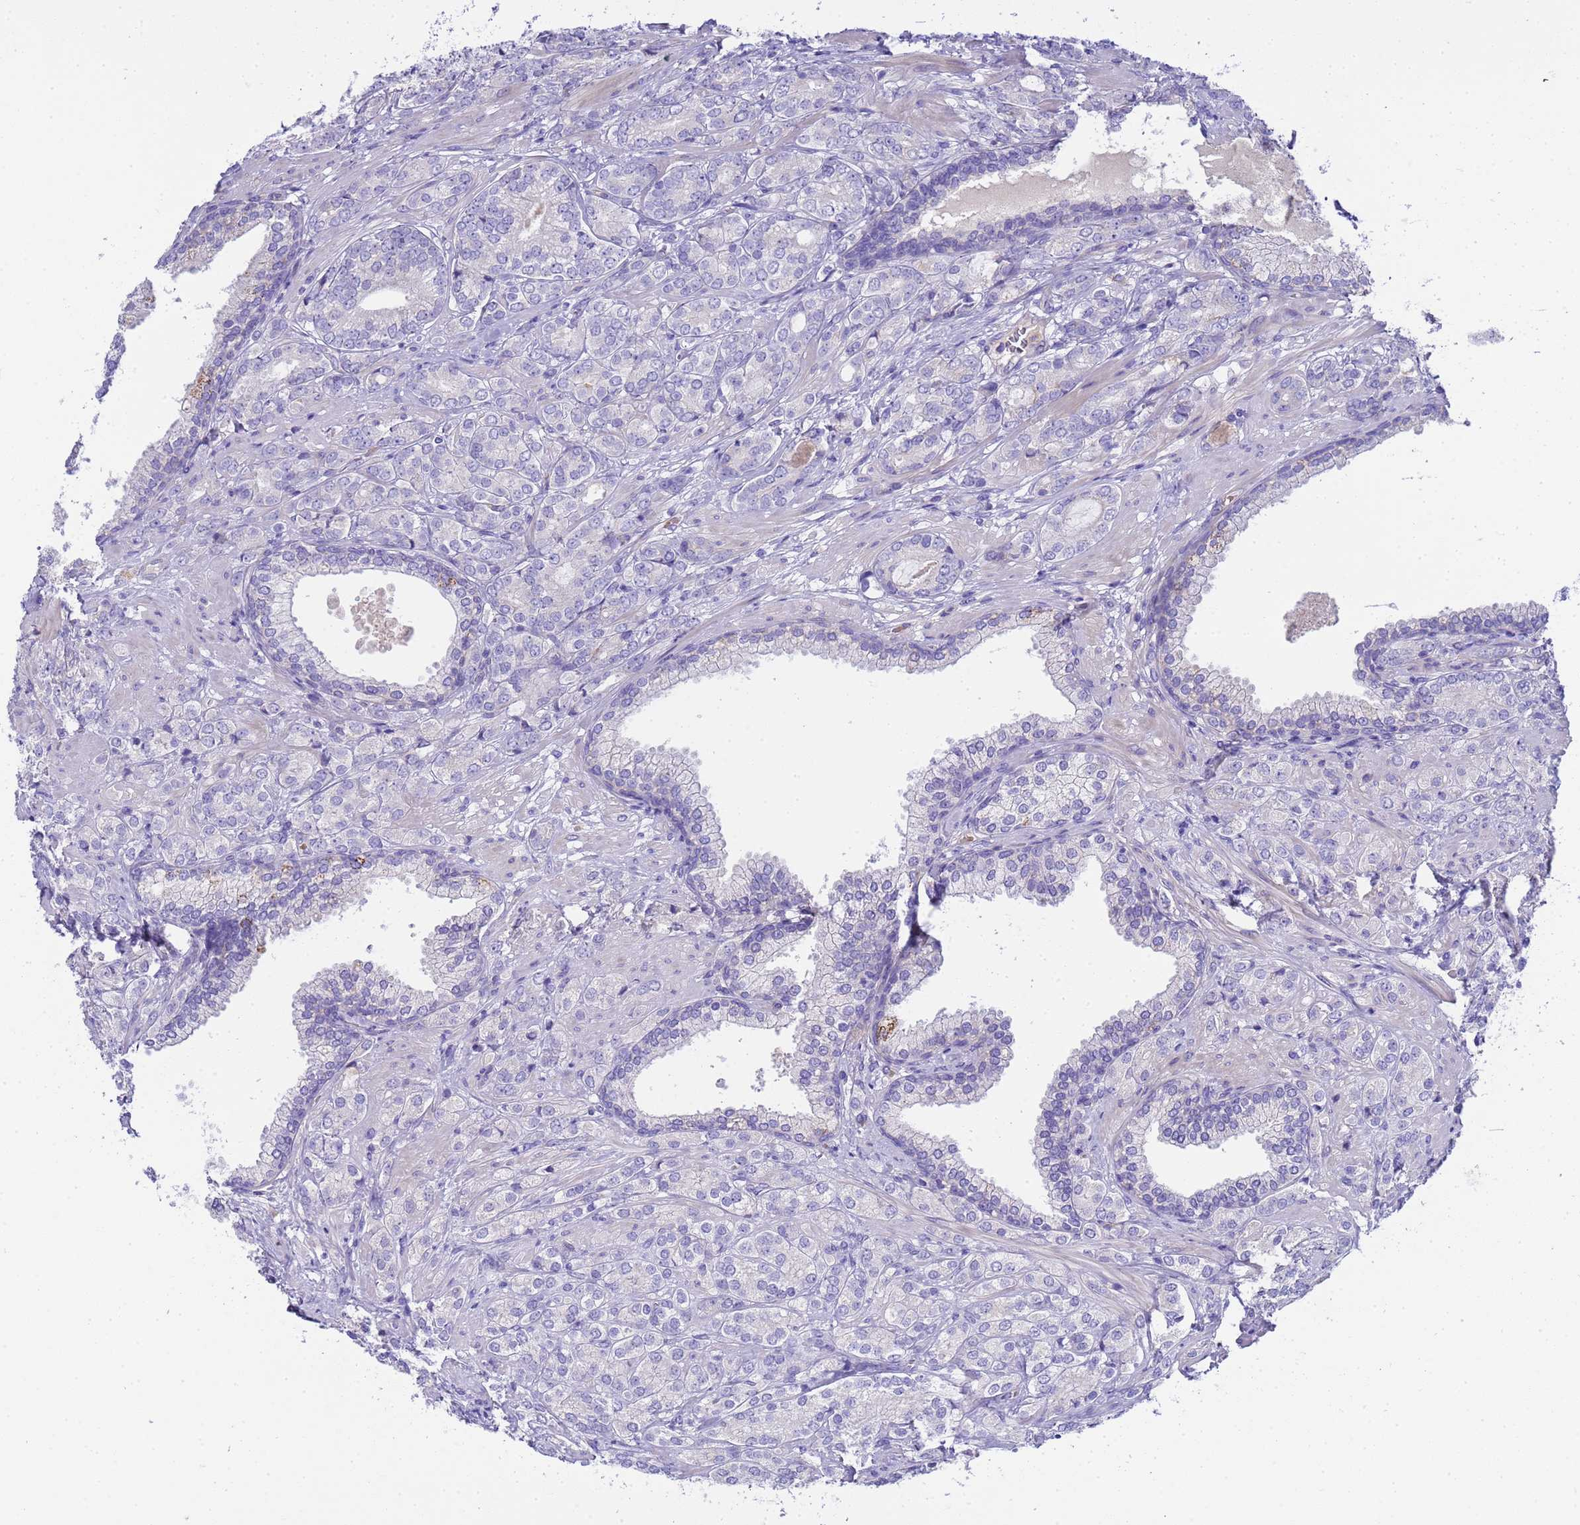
{"staining": {"intensity": "negative", "quantity": "none", "location": "none"}, "tissue": "prostate cancer", "cell_type": "Tumor cells", "image_type": "cancer", "snomed": [{"axis": "morphology", "description": "Adenocarcinoma, High grade"}, {"axis": "topography", "description": "Prostate"}], "caption": "Immunohistochemical staining of prostate adenocarcinoma (high-grade) exhibits no significant staining in tumor cells.", "gene": "RIPPLY2", "patient": {"sex": "male", "age": 60}}